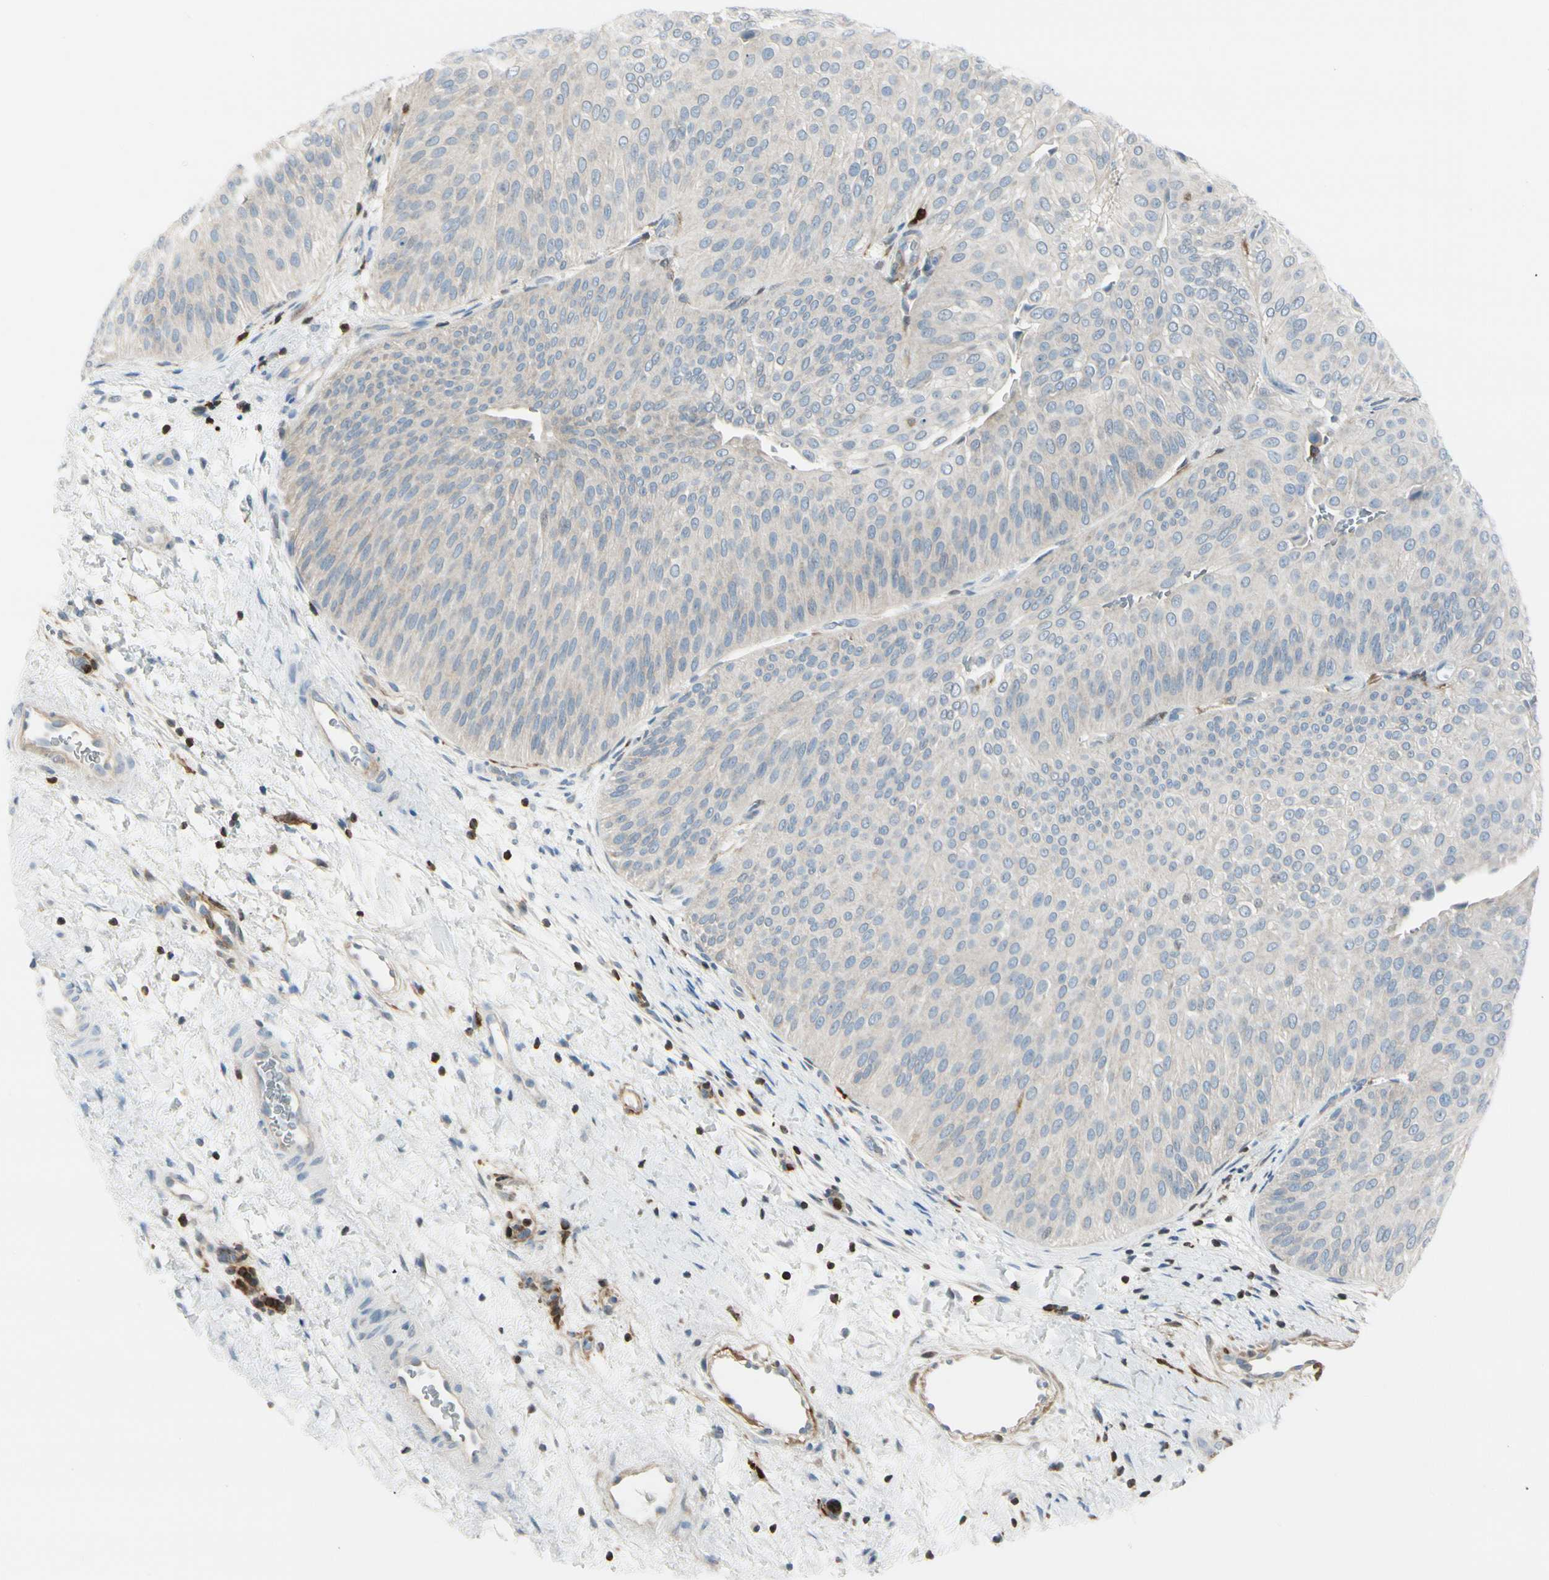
{"staining": {"intensity": "weak", "quantity": "<25%", "location": "cytoplasmic/membranous"}, "tissue": "urothelial cancer", "cell_type": "Tumor cells", "image_type": "cancer", "snomed": [{"axis": "morphology", "description": "Urothelial carcinoma, Low grade"}, {"axis": "topography", "description": "Urinary bladder"}], "caption": "The IHC micrograph has no significant expression in tumor cells of urothelial carcinoma (low-grade) tissue.", "gene": "TRAF1", "patient": {"sex": "female", "age": 60}}